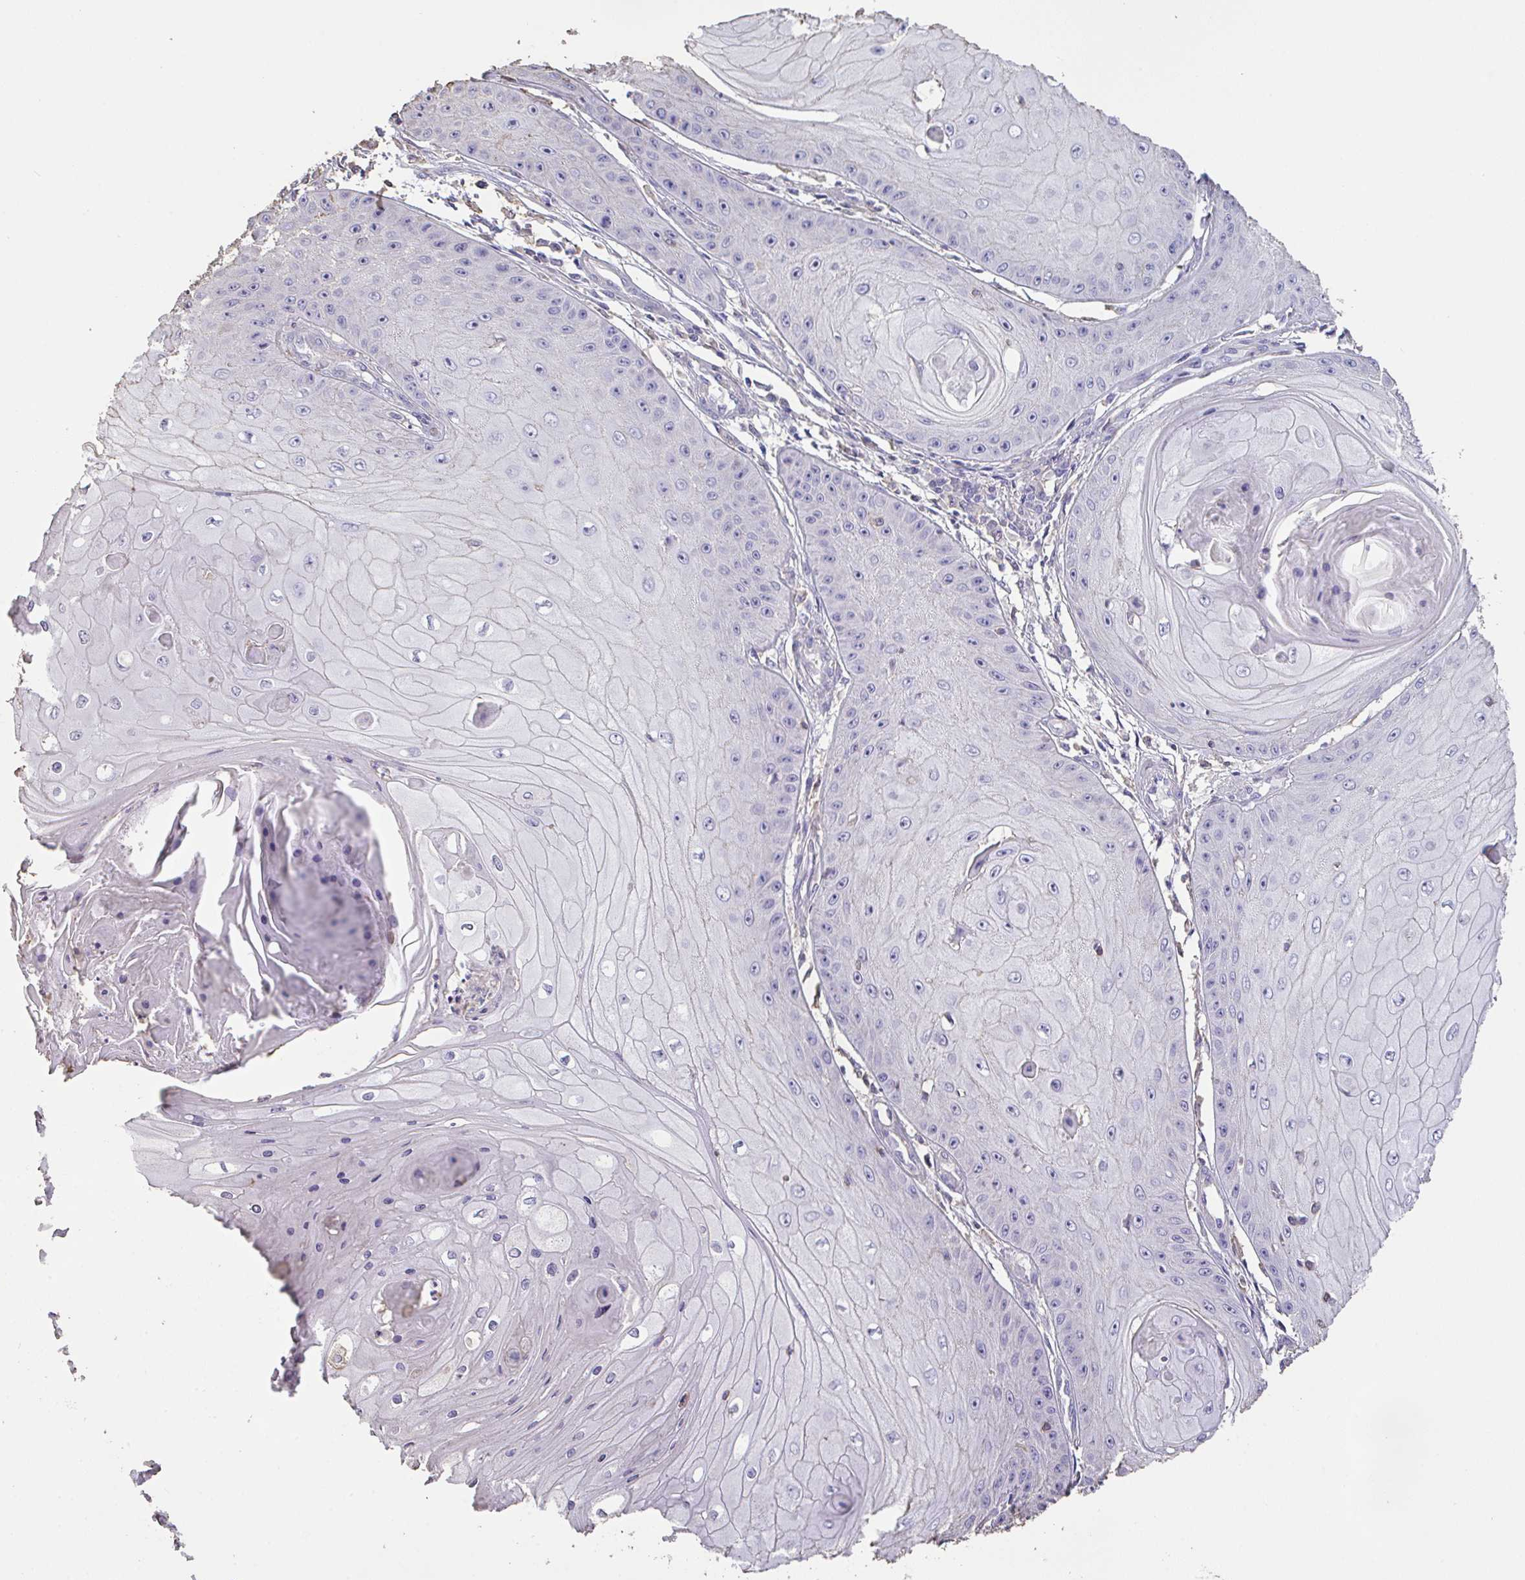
{"staining": {"intensity": "negative", "quantity": "none", "location": "none"}, "tissue": "skin cancer", "cell_type": "Tumor cells", "image_type": "cancer", "snomed": [{"axis": "morphology", "description": "Squamous cell carcinoma, NOS"}, {"axis": "topography", "description": "Skin"}], "caption": "Immunohistochemistry photomicrograph of skin cancer stained for a protein (brown), which reveals no positivity in tumor cells.", "gene": "IL23R", "patient": {"sex": "male", "age": 70}}